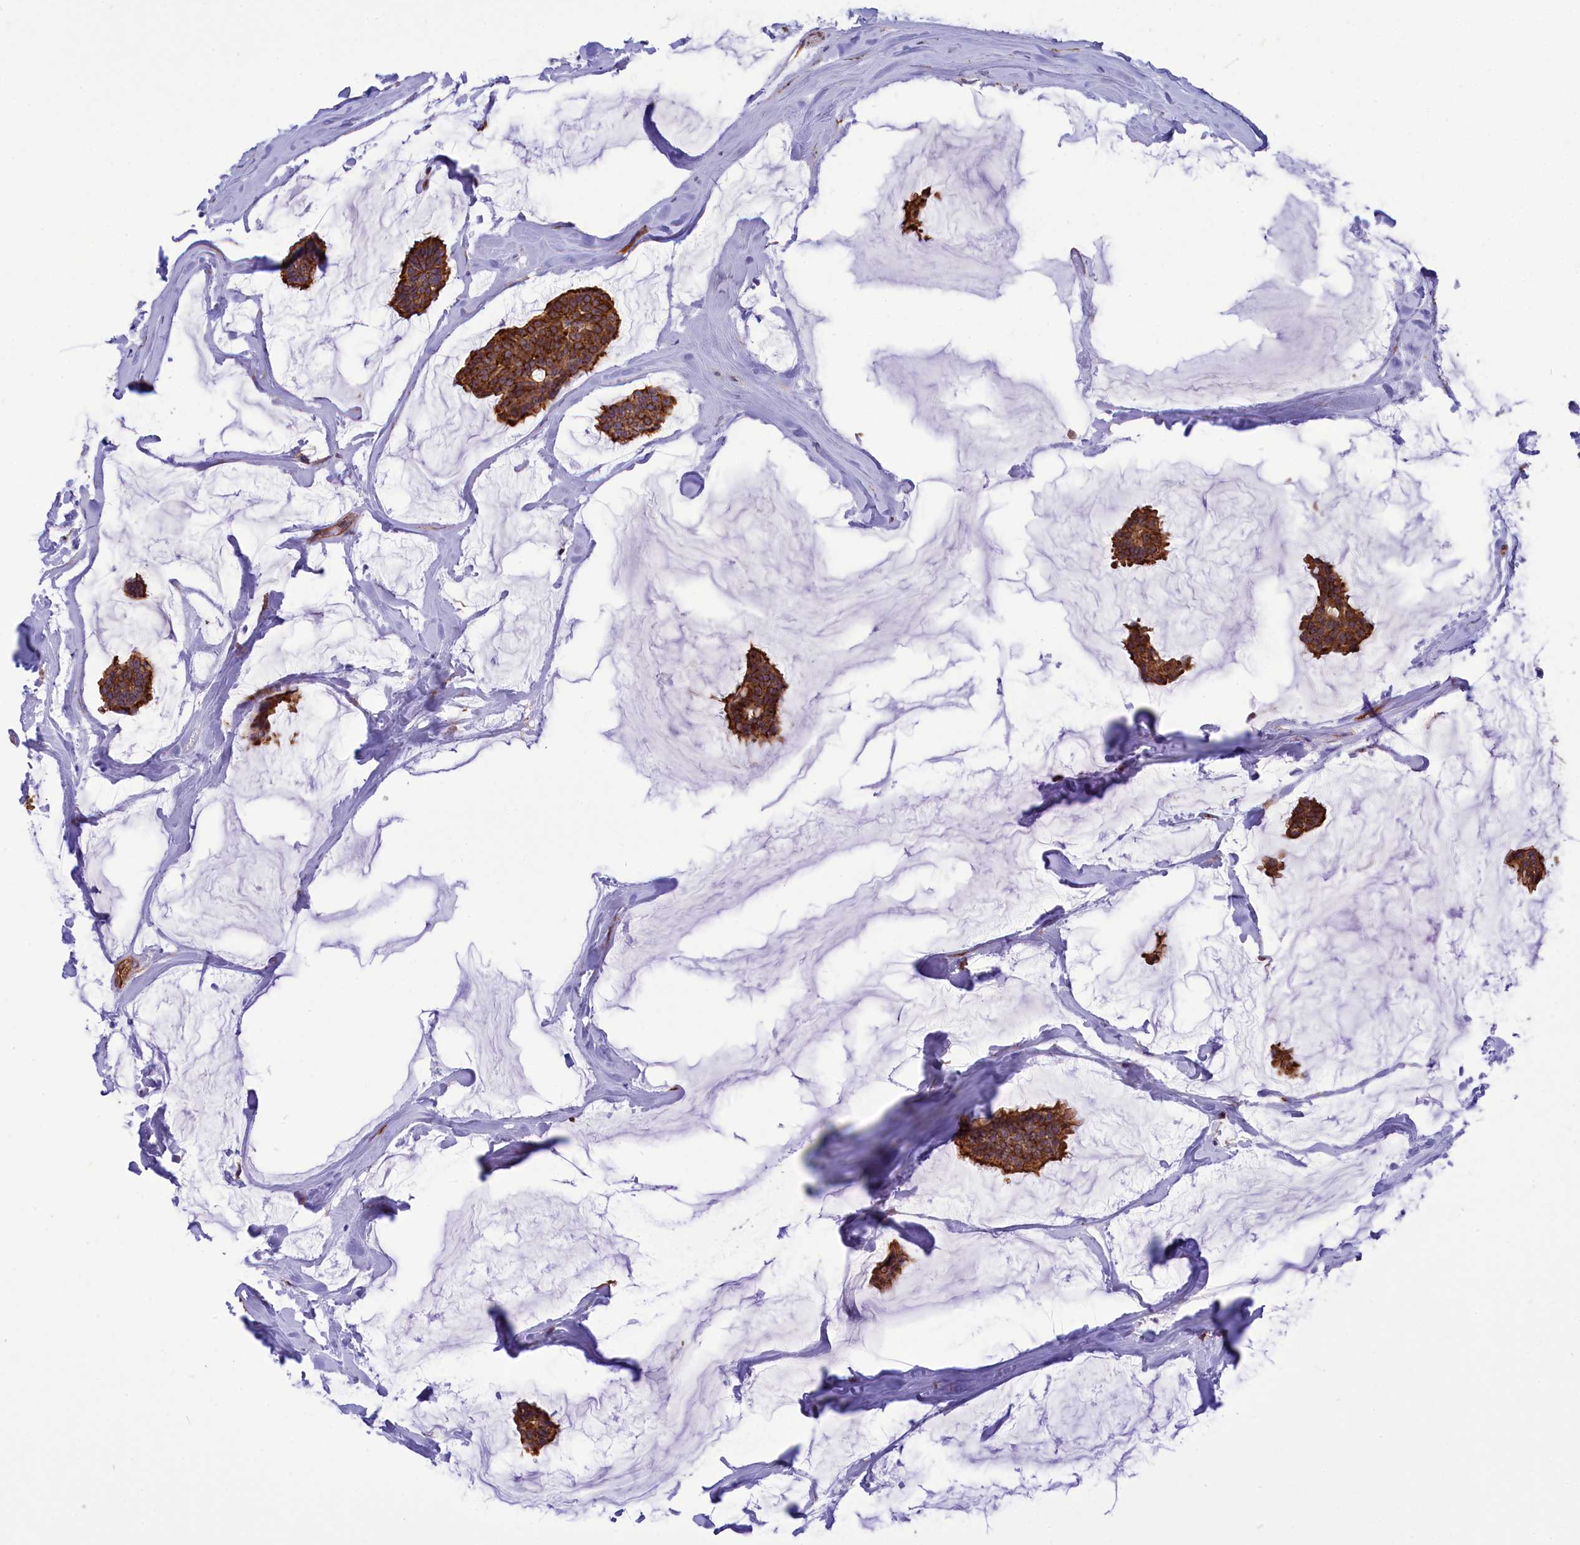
{"staining": {"intensity": "strong", "quantity": ">75%", "location": "cytoplasmic/membranous"}, "tissue": "breast cancer", "cell_type": "Tumor cells", "image_type": "cancer", "snomed": [{"axis": "morphology", "description": "Duct carcinoma"}, {"axis": "topography", "description": "Breast"}], "caption": "IHC micrograph of breast intraductal carcinoma stained for a protein (brown), which demonstrates high levels of strong cytoplasmic/membranous expression in about >75% of tumor cells.", "gene": "SEPTIN9", "patient": {"sex": "female", "age": 93}}